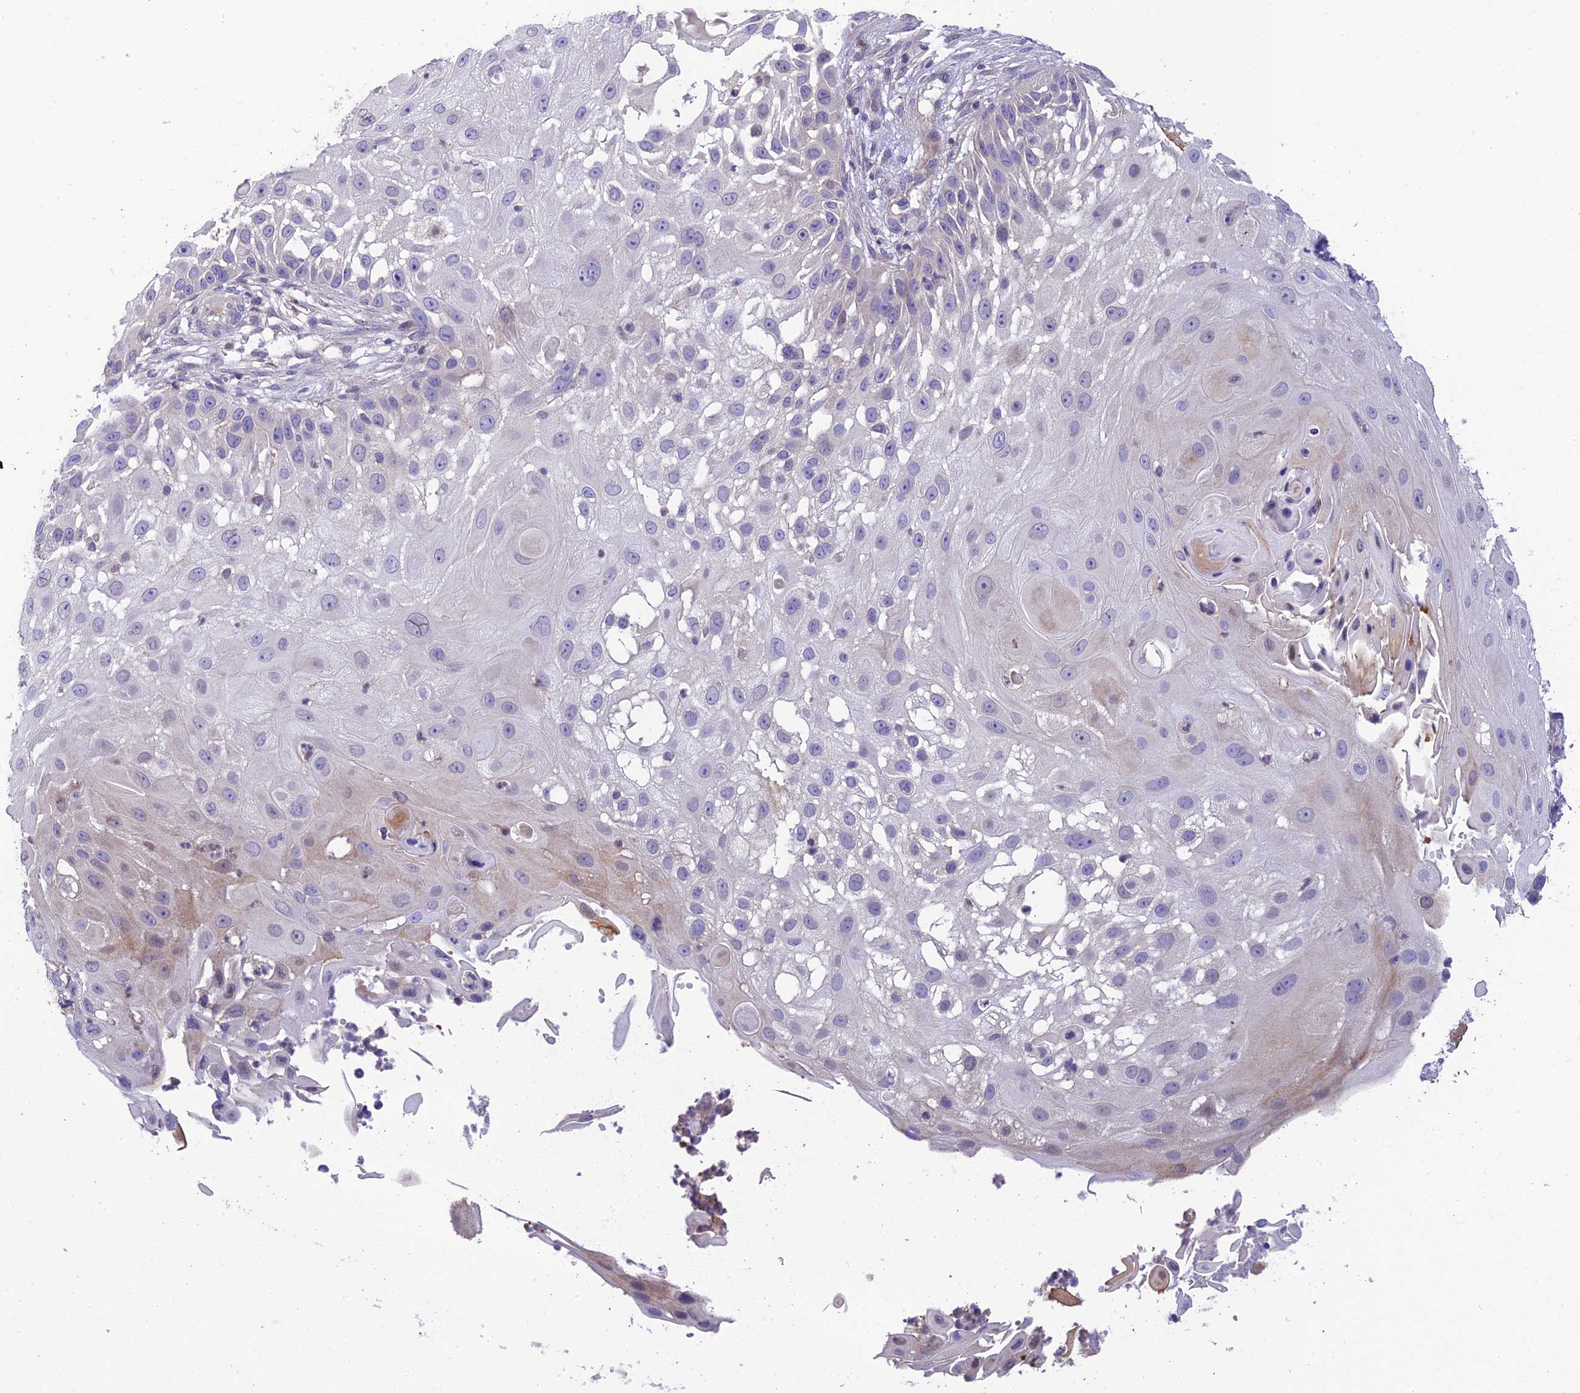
{"staining": {"intensity": "weak", "quantity": "<25%", "location": "cytoplasmic/membranous"}, "tissue": "skin cancer", "cell_type": "Tumor cells", "image_type": "cancer", "snomed": [{"axis": "morphology", "description": "Squamous cell carcinoma, NOS"}, {"axis": "topography", "description": "Skin"}], "caption": "Image shows no significant protein positivity in tumor cells of squamous cell carcinoma (skin).", "gene": "BMT2", "patient": {"sex": "female", "age": 44}}